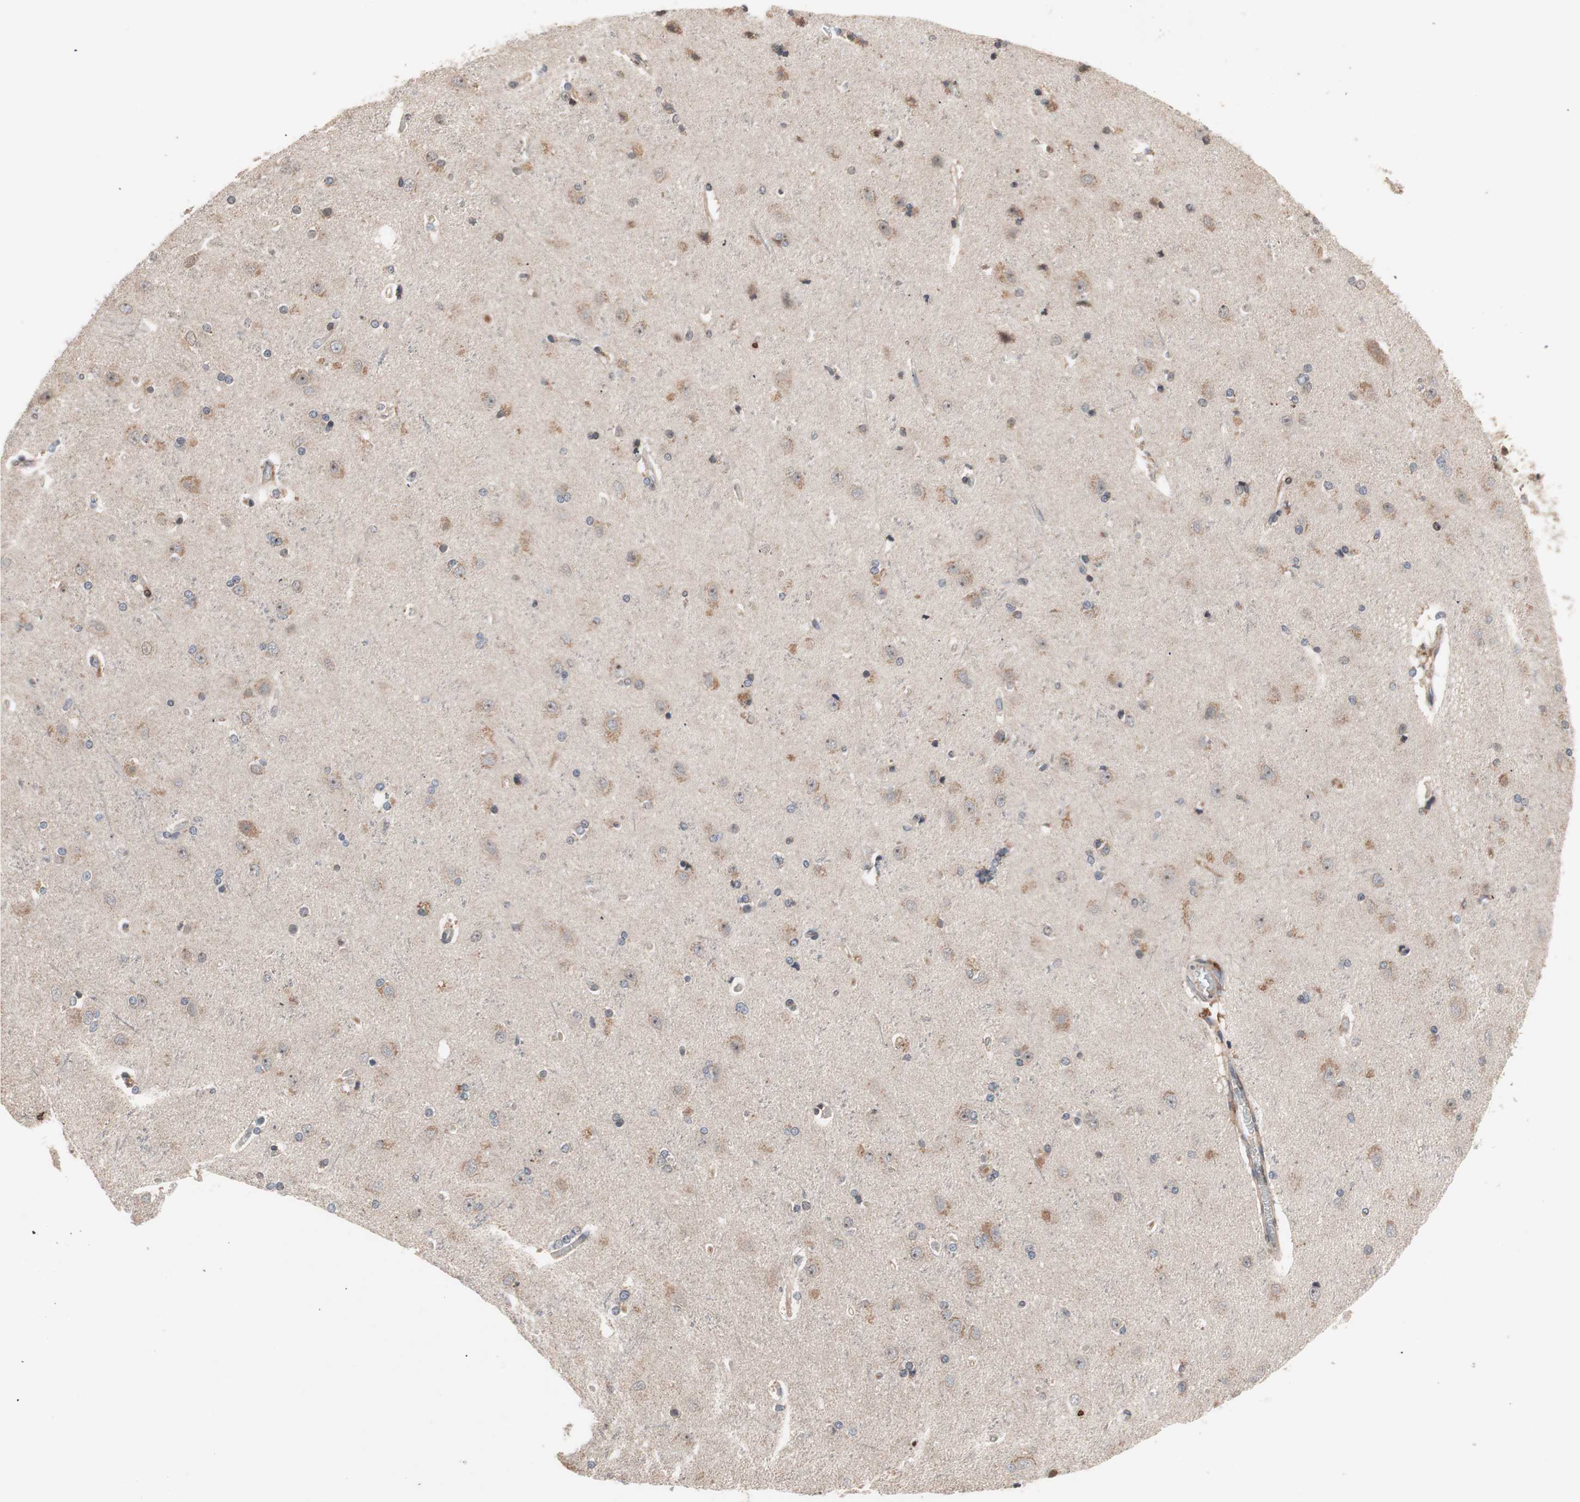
{"staining": {"intensity": "negative", "quantity": "none", "location": "none"}, "tissue": "cerebral cortex", "cell_type": "Endothelial cells", "image_type": "normal", "snomed": [{"axis": "morphology", "description": "Normal tissue, NOS"}, {"axis": "topography", "description": "Cerebral cortex"}], "caption": "This is an IHC image of unremarkable cerebral cortex. There is no positivity in endothelial cells.", "gene": "NF2", "patient": {"sex": "female", "age": 54}}